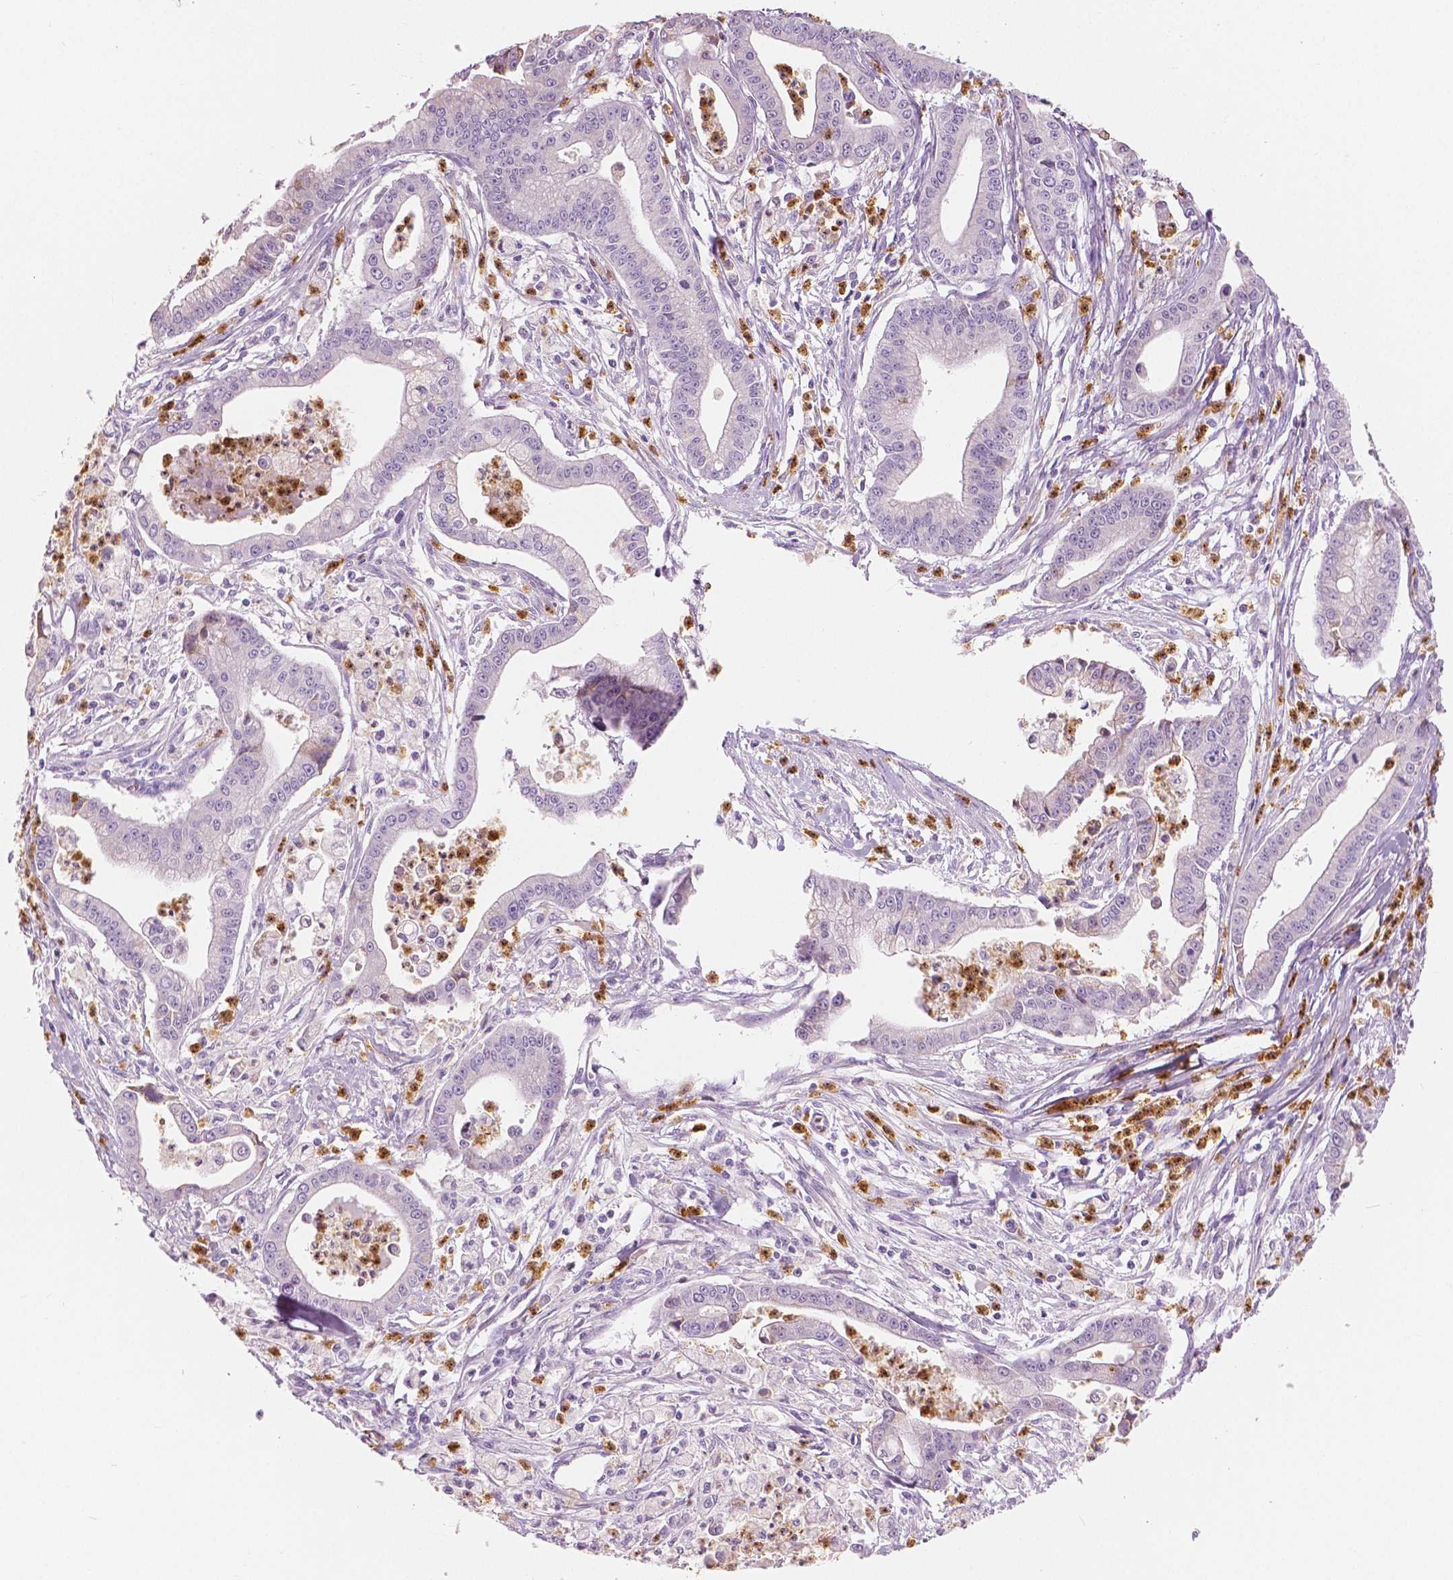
{"staining": {"intensity": "negative", "quantity": "none", "location": "none"}, "tissue": "pancreatic cancer", "cell_type": "Tumor cells", "image_type": "cancer", "snomed": [{"axis": "morphology", "description": "Adenocarcinoma, NOS"}, {"axis": "topography", "description": "Pancreas"}], "caption": "Micrograph shows no protein staining in tumor cells of adenocarcinoma (pancreatic) tissue. (DAB (3,3'-diaminobenzidine) immunohistochemistry visualized using brightfield microscopy, high magnification).", "gene": "CXCR2", "patient": {"sex": "female", "age": 65}}